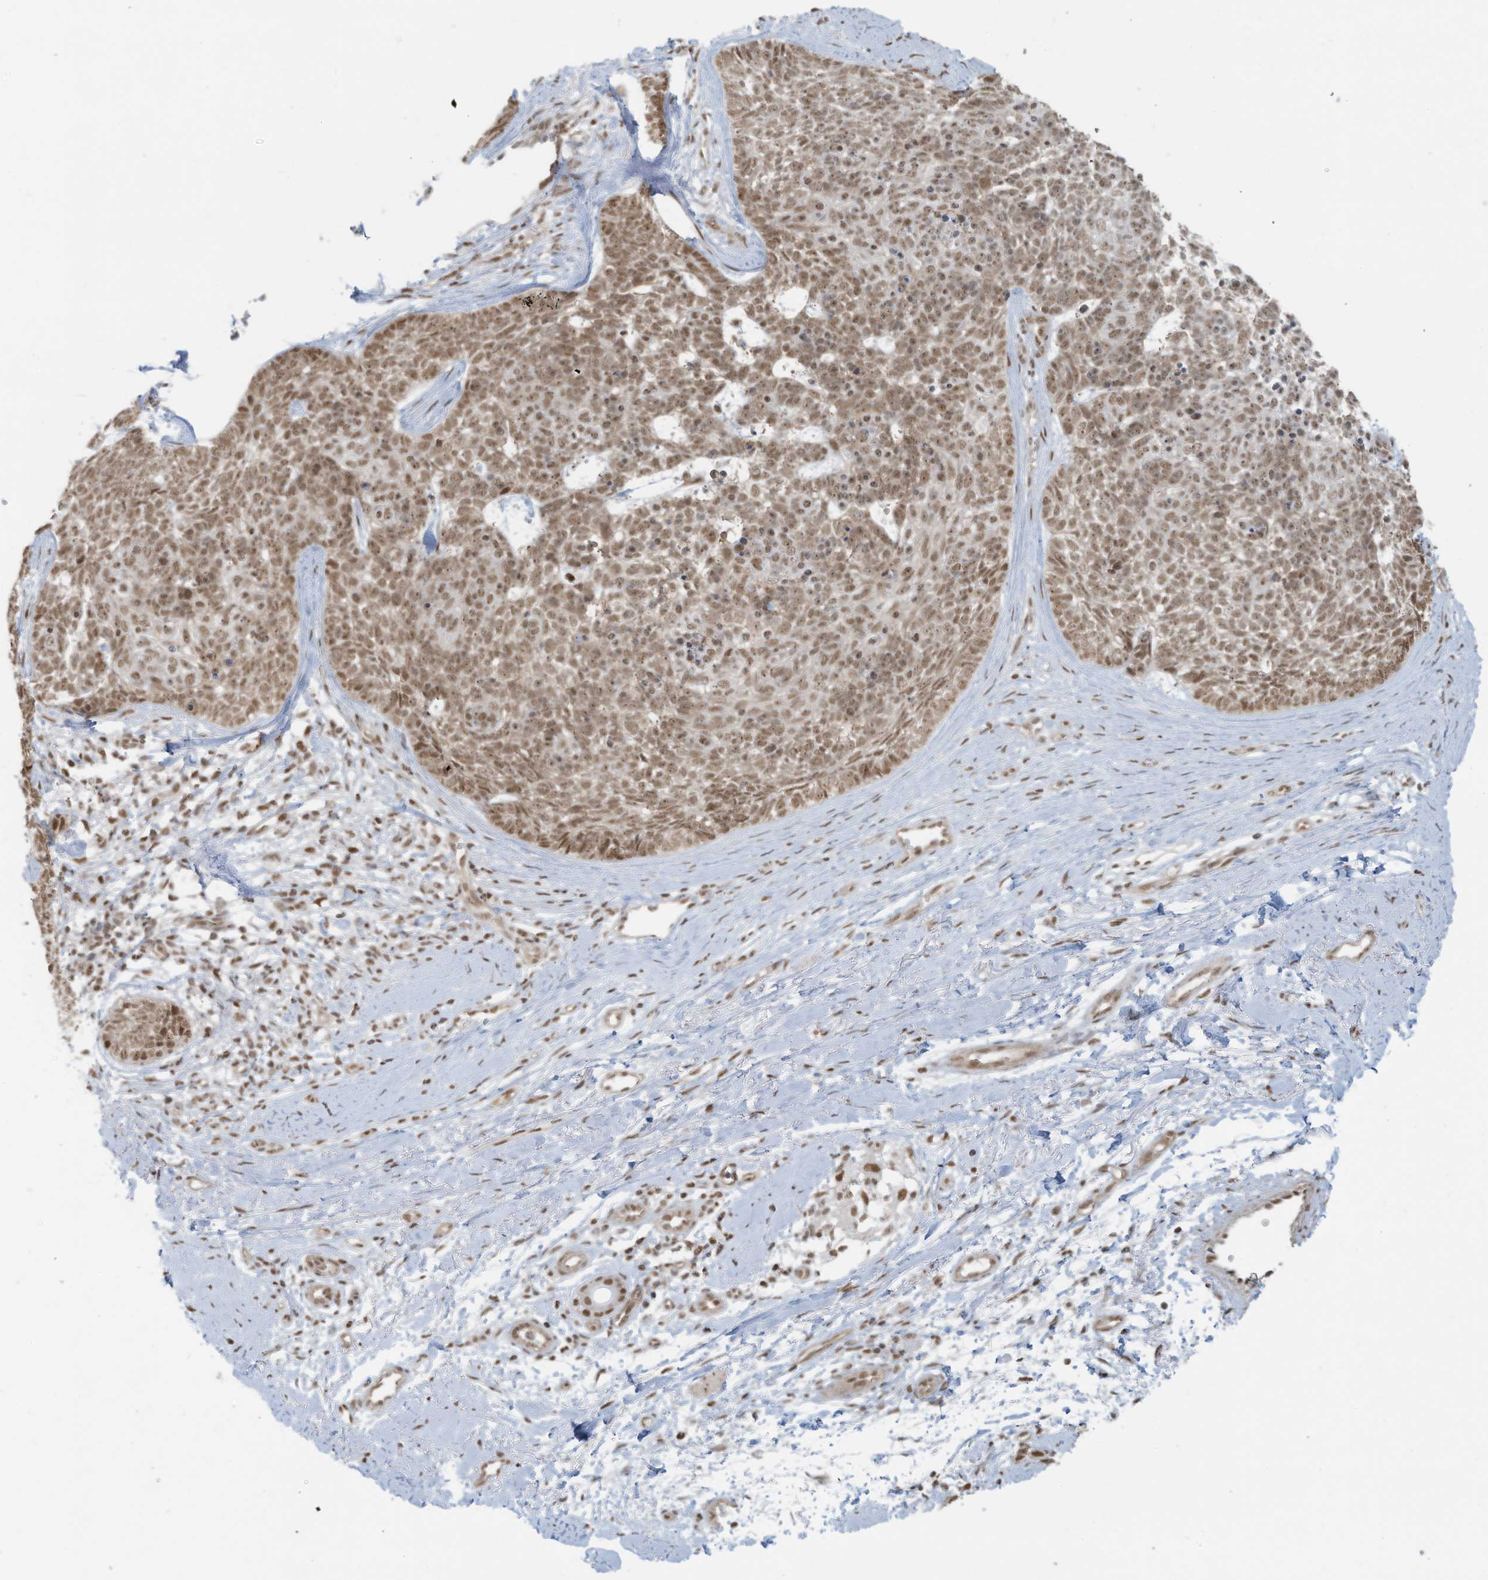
{"staining": {"intensity": "moderate", "quantity": ">75%", "location": "nuclear"}, "tissue": "skin cancer", "cell_type": "Tumor cells", "image_type": "cancer", "snomed": [{"axis": "morphology", "description": "Basal cell carcinoma"}, {"axis": "topography", "description": "Skin"}], "caption": "Human skin cancer (basal cell carcinoma) stained with a protein marker reveals moderate staining in tumor cells.", "gene": "DBR1", "patient": {"sex": "female", "age": 81}}